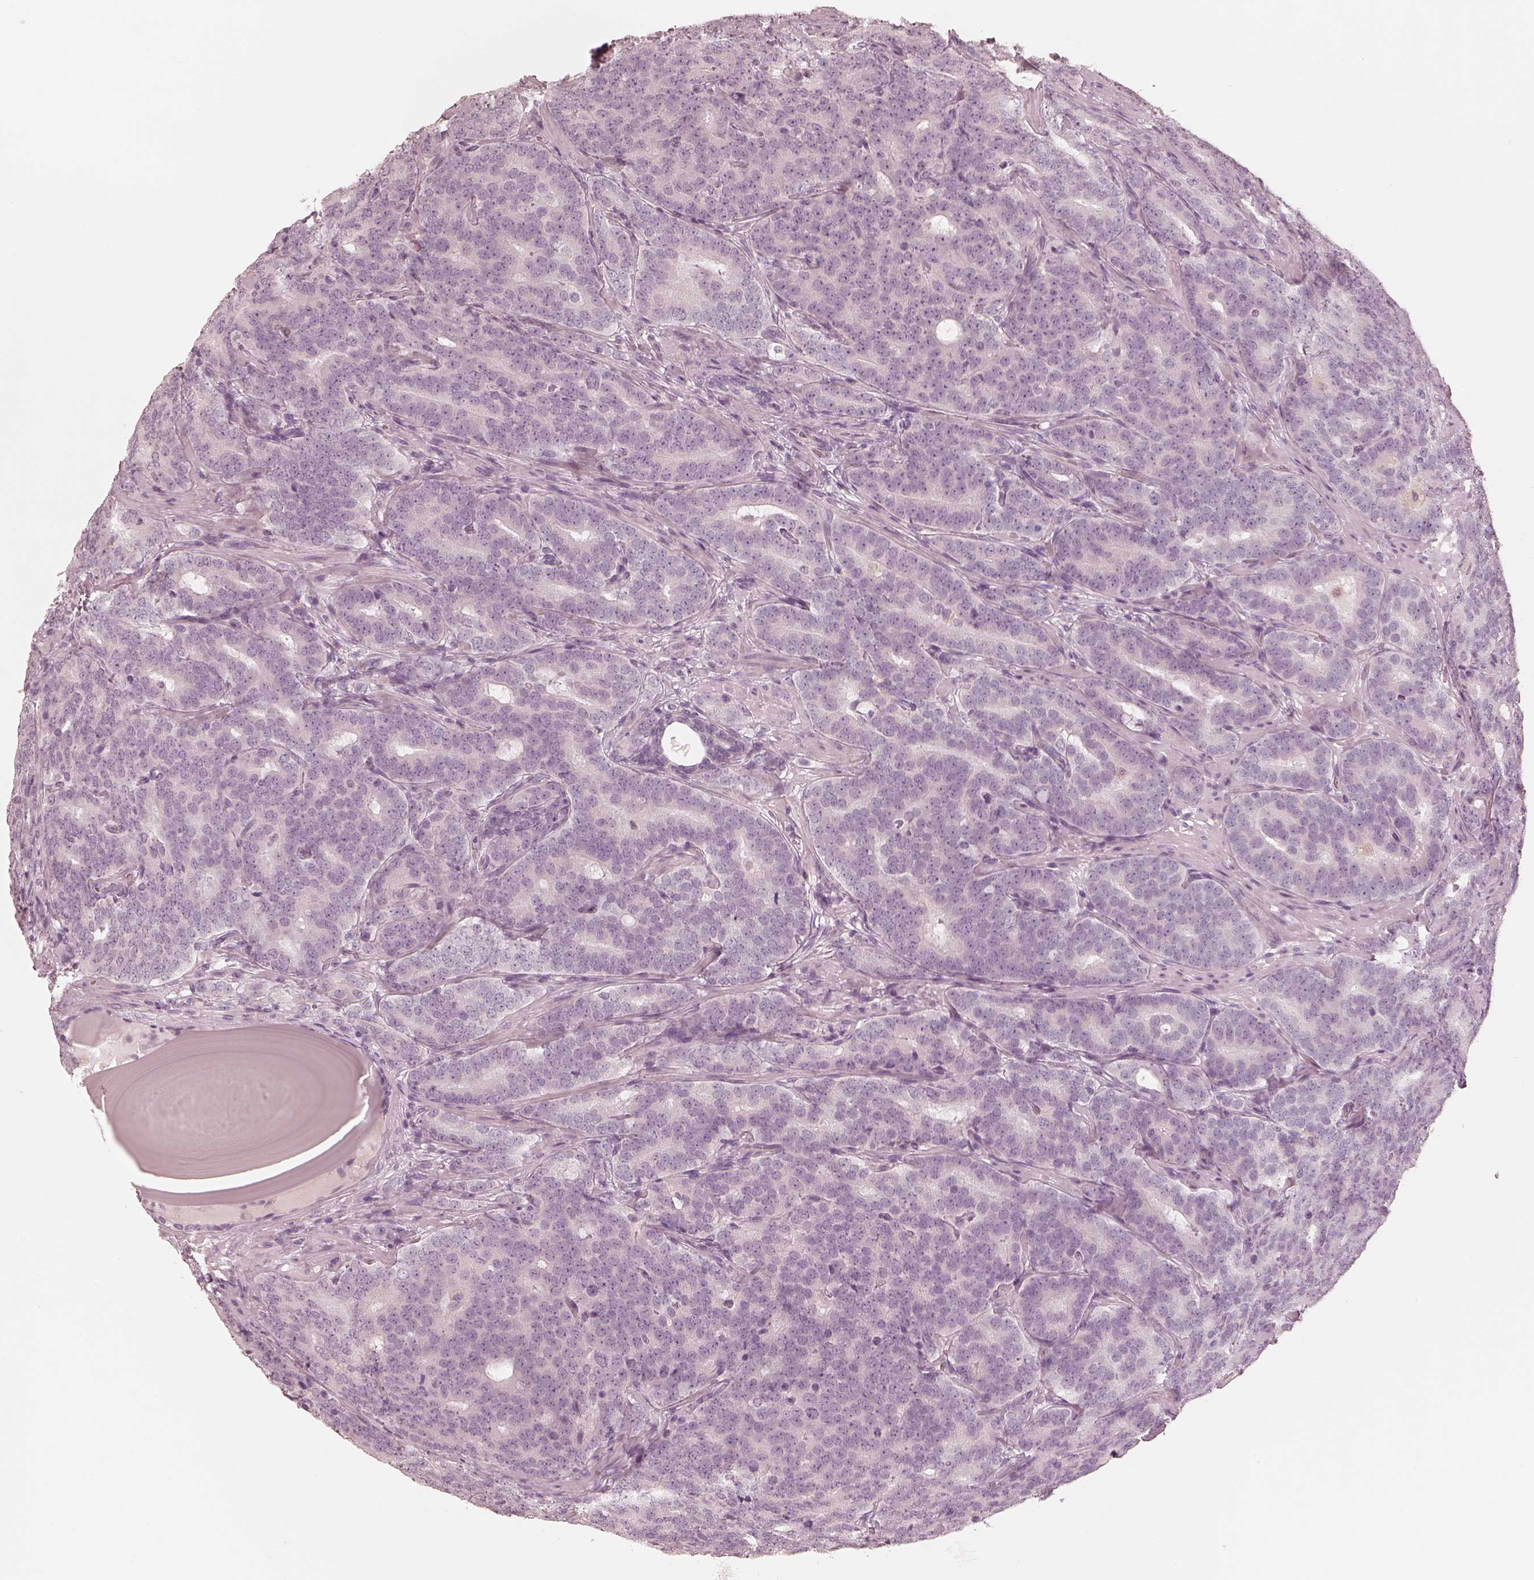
{"staining": {"intensity": "negative", "quantity": "none", "location": "none"}, "tissue": "prostate cancer", "cell_type": "Tumor cells", "image_type": "cancer", "snomed": [{"axis": "morphology", "description": "Adenocarcinoma, NOS"}, {"axis": "topography", "description": "Prostate"}], "caption": "A photomicrograph of prostate cancer stained for a protein demonstrates no brown staining in tumor cells.", "gene": "CALR3", "patient": {"sex": "male", "age": 71}}